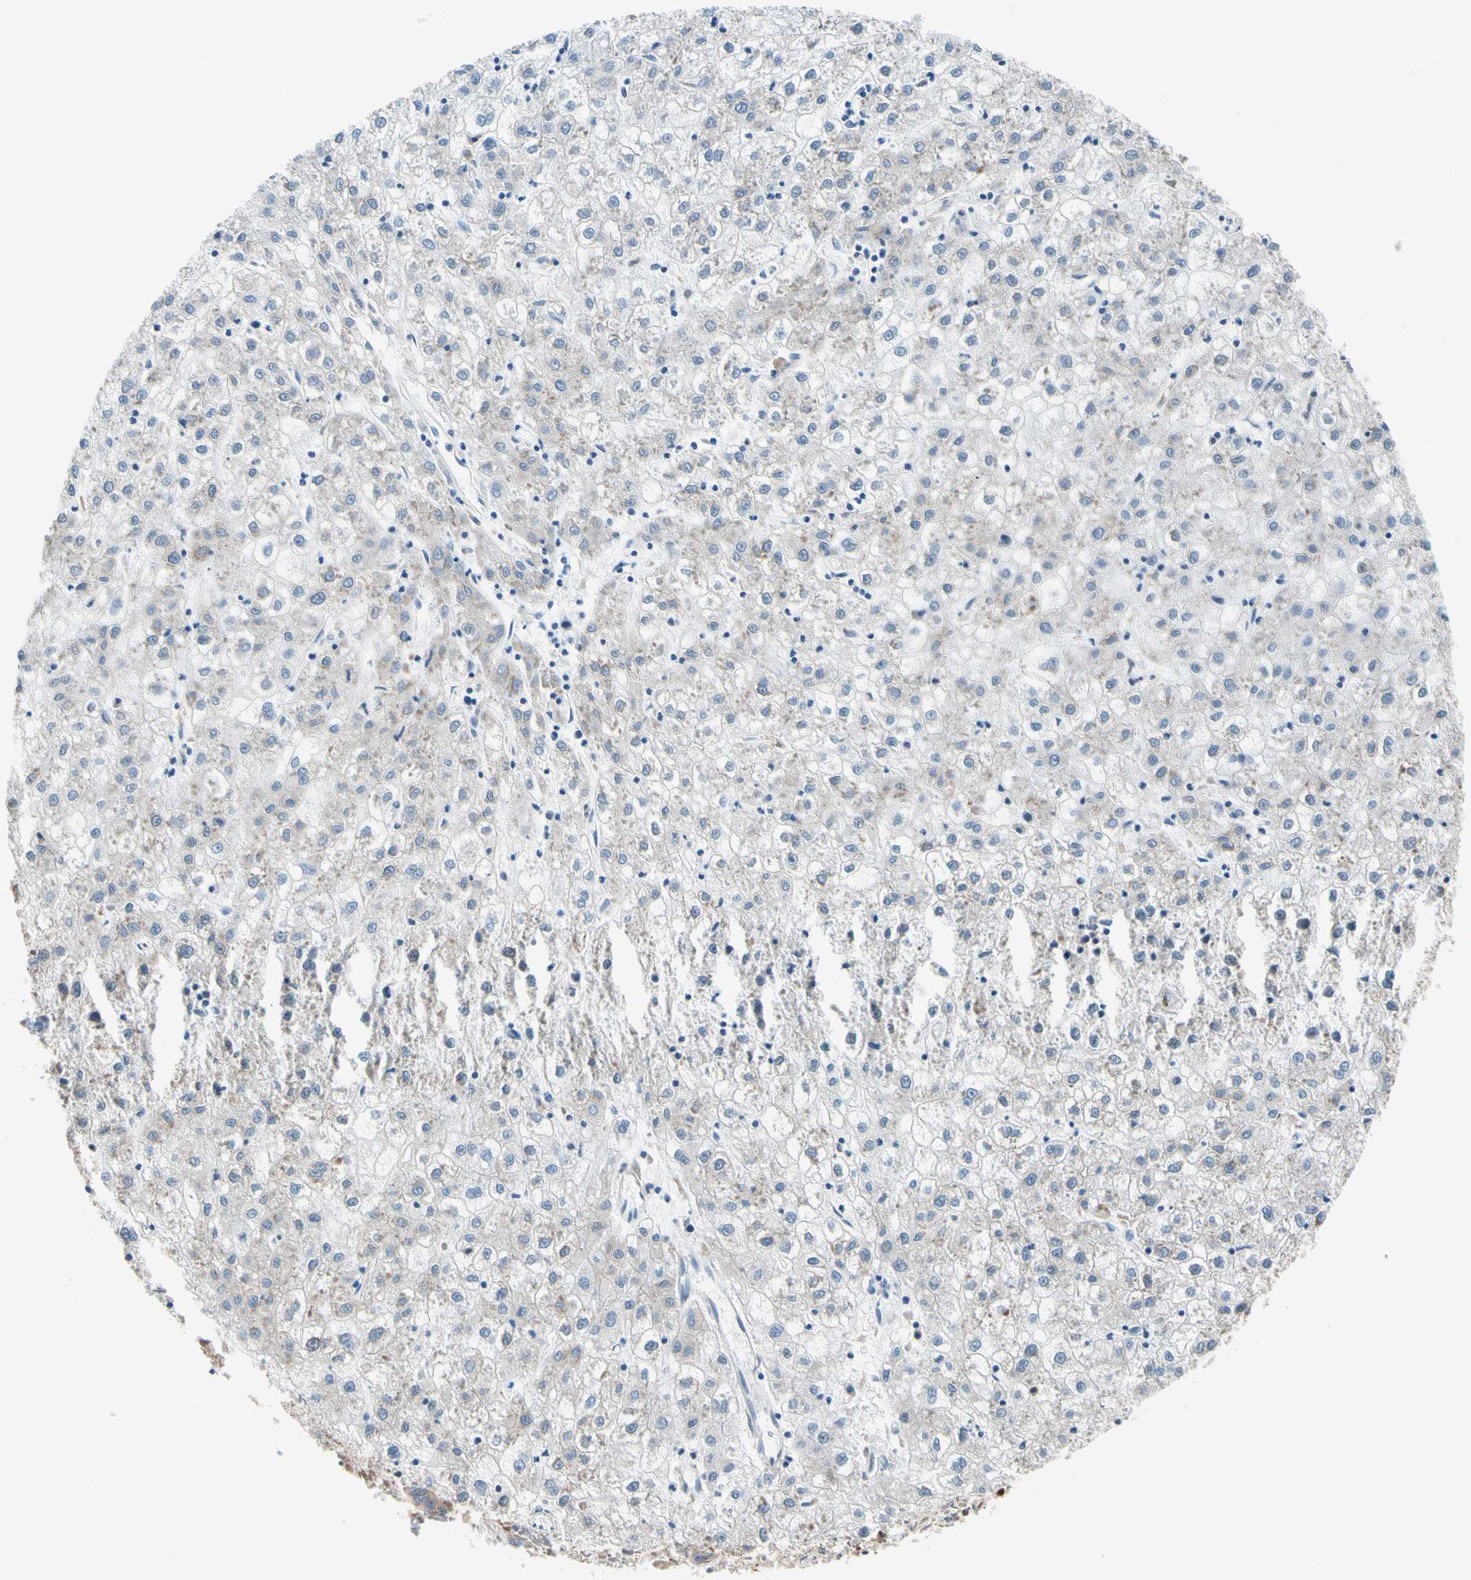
{"staining": {"intensity": "weak", "quantity": "<25%", "location": "cytoplasmic/membranous"}, "tissue": "liver cancer", "cell_type": "Tumor cells", "image_type": "cancer", "snomed": [{"axis": "morphology", "description": "Carcinoma, Hepatocellular, NOS"}, {"axis": "topography", "description": "Liver"}], "caption": "A high-resolution histopathology image shows immunohistochemistry staining of hepatocellular carcinoma (liver), which shows no significant expression in tumor cells.", "gene": "LRPAP1", "patient": {"sex": "male", "age": 72}}